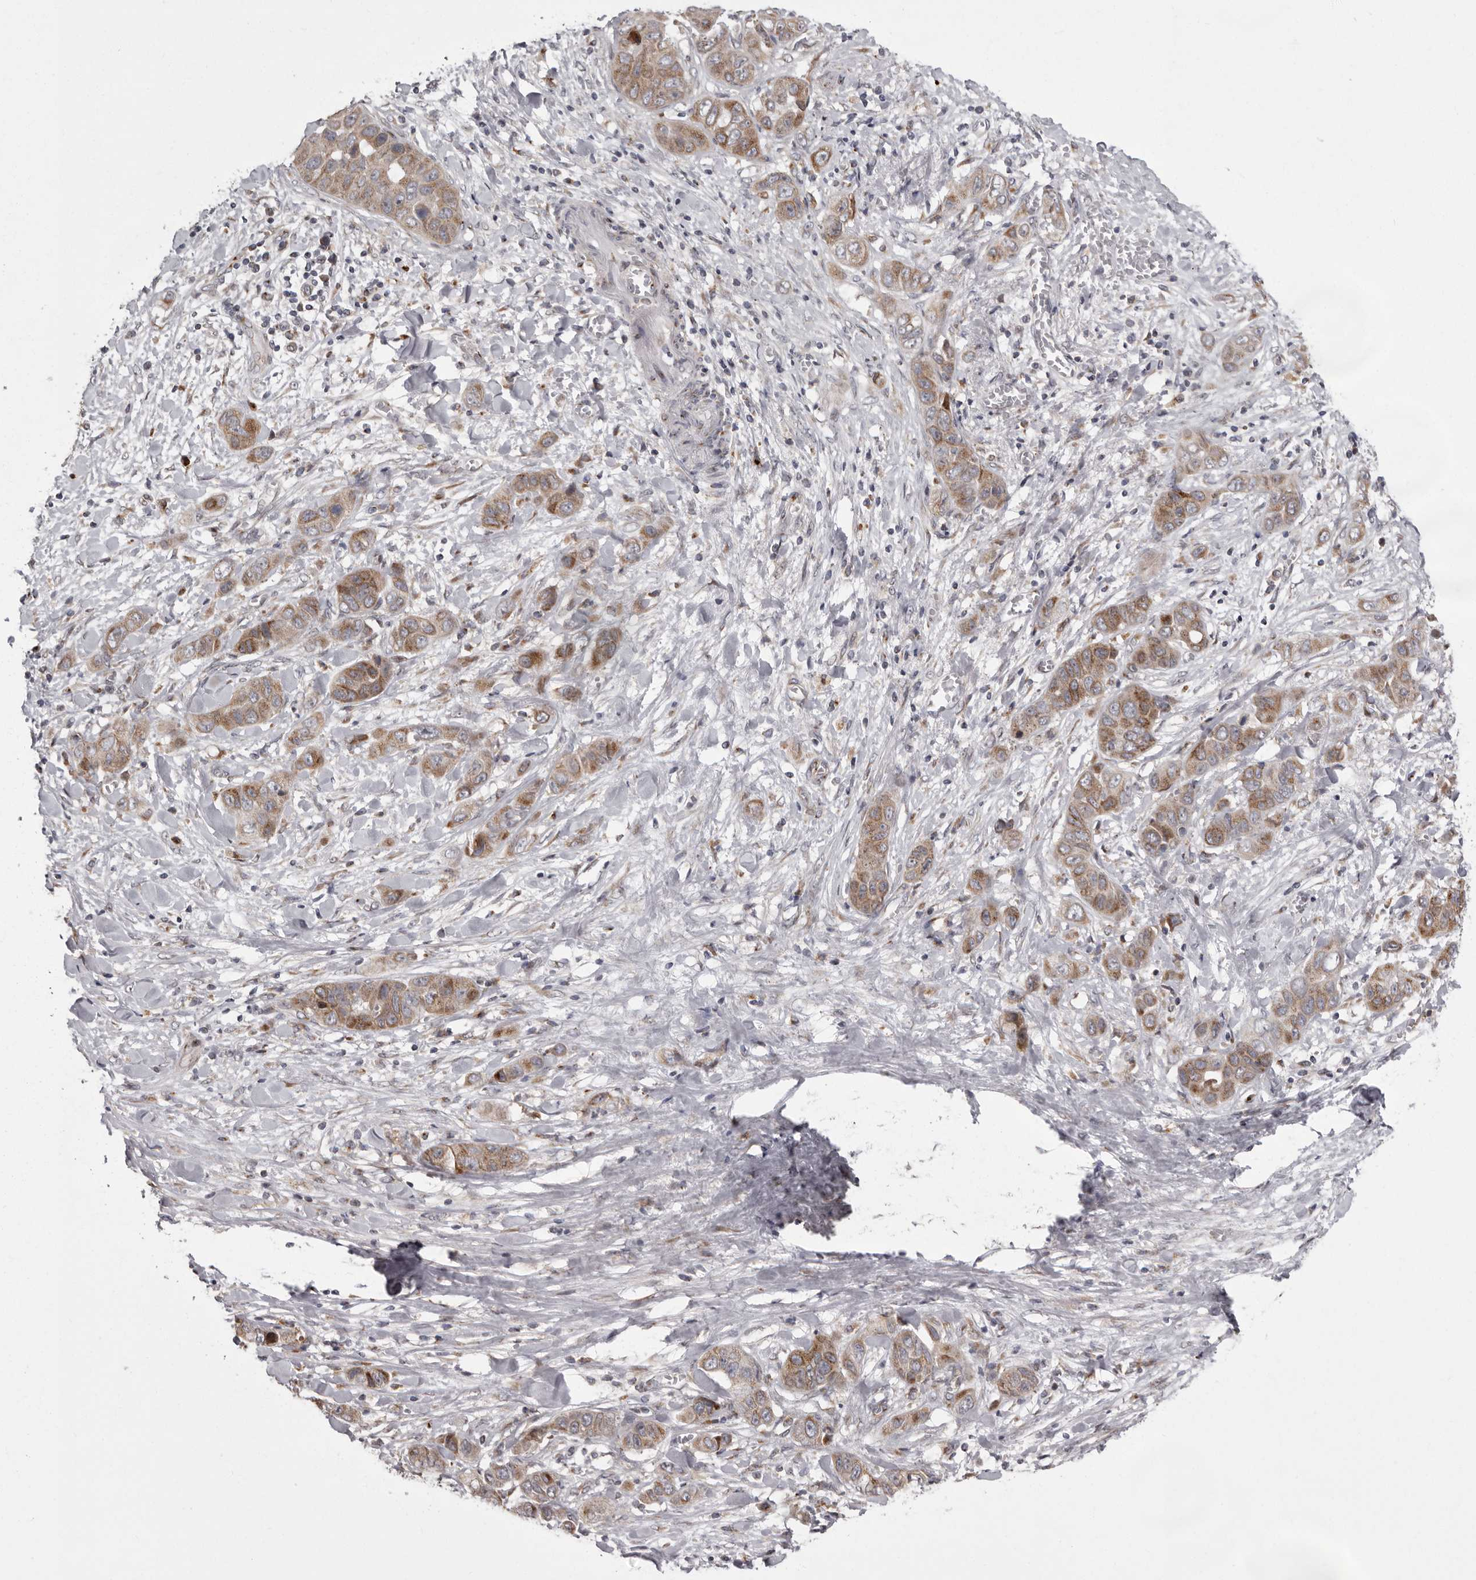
{"staining": {"intensity": "moderate", "quantity": ">75%", "location": "cytoplasmic/membranous"}, "tissue": "liver cancer", "cell_type": "Tumor cells", "image_type": "cancer", "snomed": [{"axis": "morphology", "description": "Cholangiocarcinoma"}, {"axis": "topography", "description": "Liver"}], "caption": "A high-resolution histopathology image shows immunohistochemistry (IHC) staining of liver cancer, which exhibits moderate cytoplasmic/membranous staining in approximately >75% of tumor cells.", "gene": "WDR47", "patient": {"sex": "female", "age": 52}}